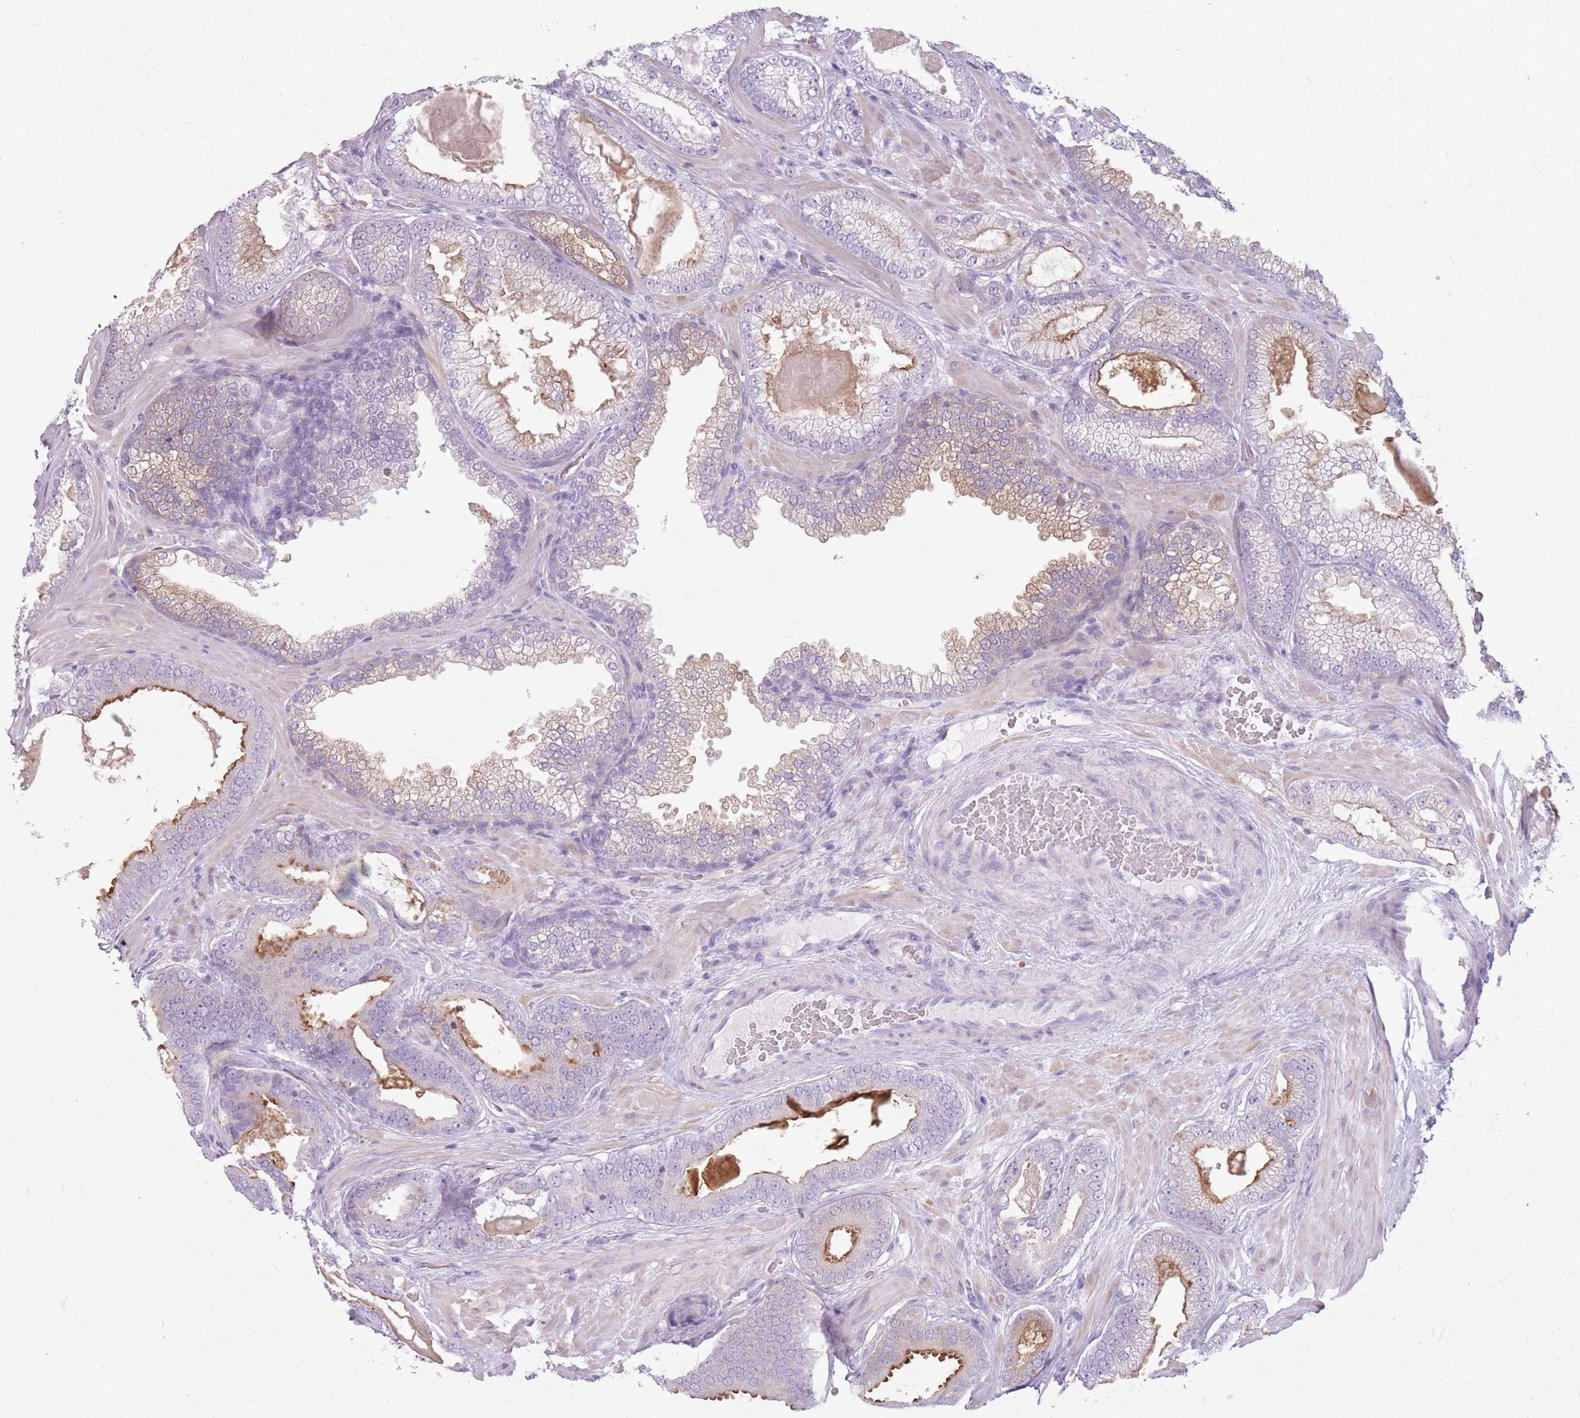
{"staining": {"intensity": "moderate", "quantity": "<25%", "location": "cytoplasmic/membranous"}, "tissue": "prostate cancer", "cell_type": "Tumor cells", "image_type": "cancer", "snomed": [{"axis": "morphology", "description": "Adenocarcinoma, Low grade"}, {"axis": "topography", "description": "Prostate"}], "caption": "Protein staining of prostate adenocarcinoma (low-grade) tissue demonstrates moderate cytoplasmic/membranous positivity in about <25% of tumor cells.", "gene": "GOLGA6D", "patient": {"sex": "male", "age": 57}}